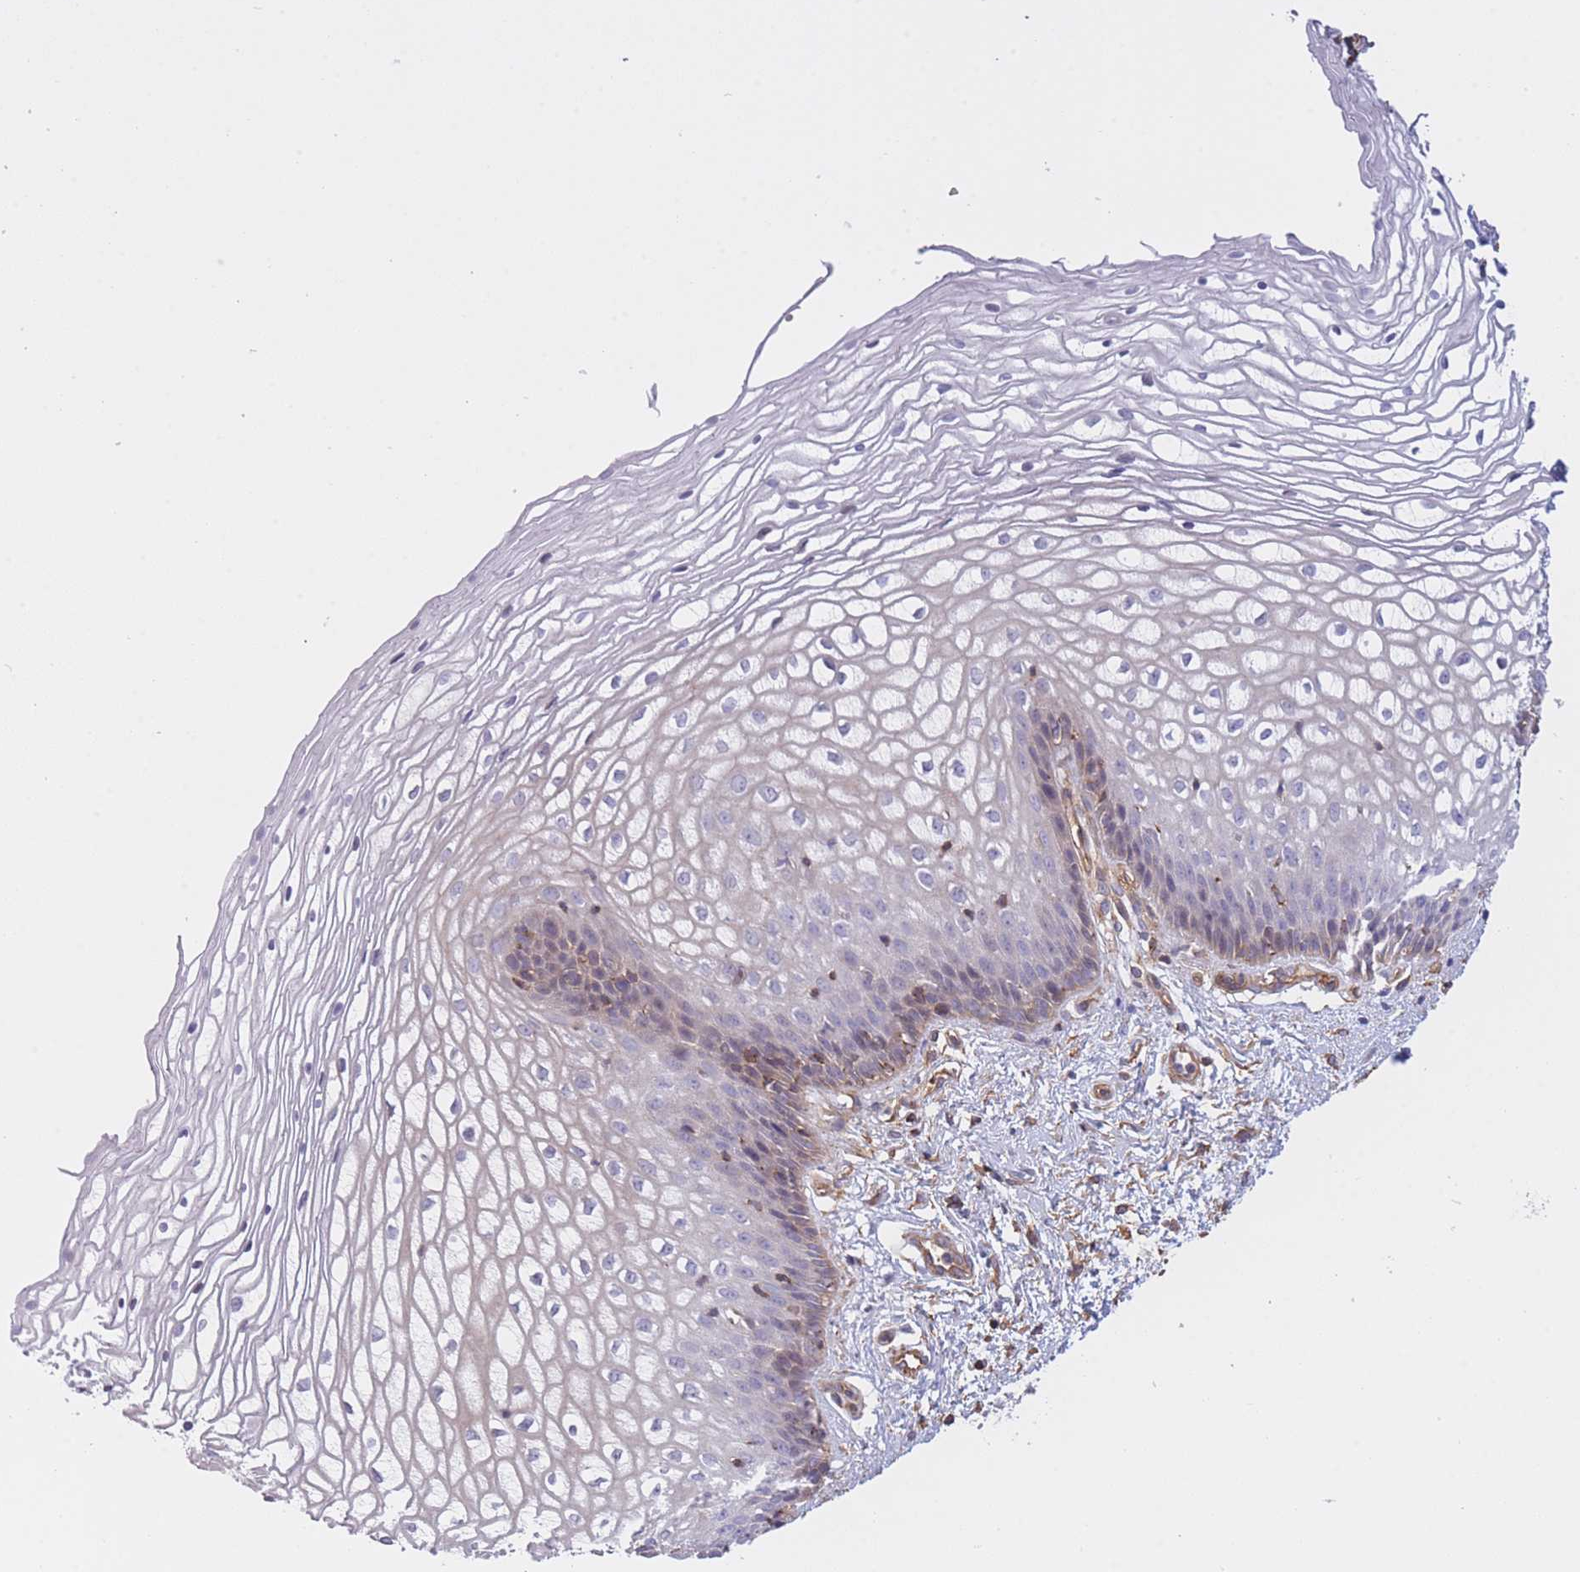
{"staining": {"intensity": "weak", "quantity": "<25%", "location": "cytoplasmic/membranous"}, "tissue": "vagina", "cell_type": "Squamous epithelial cells", "image_type": "normal", "snomed": [{"axis": "morphology", "description": "Normal tissue, NOS"}, {"axis": "topography", "description": "Vagina"}], "caption": "Immunohistochemistry (IHC) photomicrograph of unremarkable human vagina stained for a protein (brown), which demonstrates no staining in squamous epithelial cells.", "gene": "CDC25B", "patient": {"sex": "female", "age": 34}}